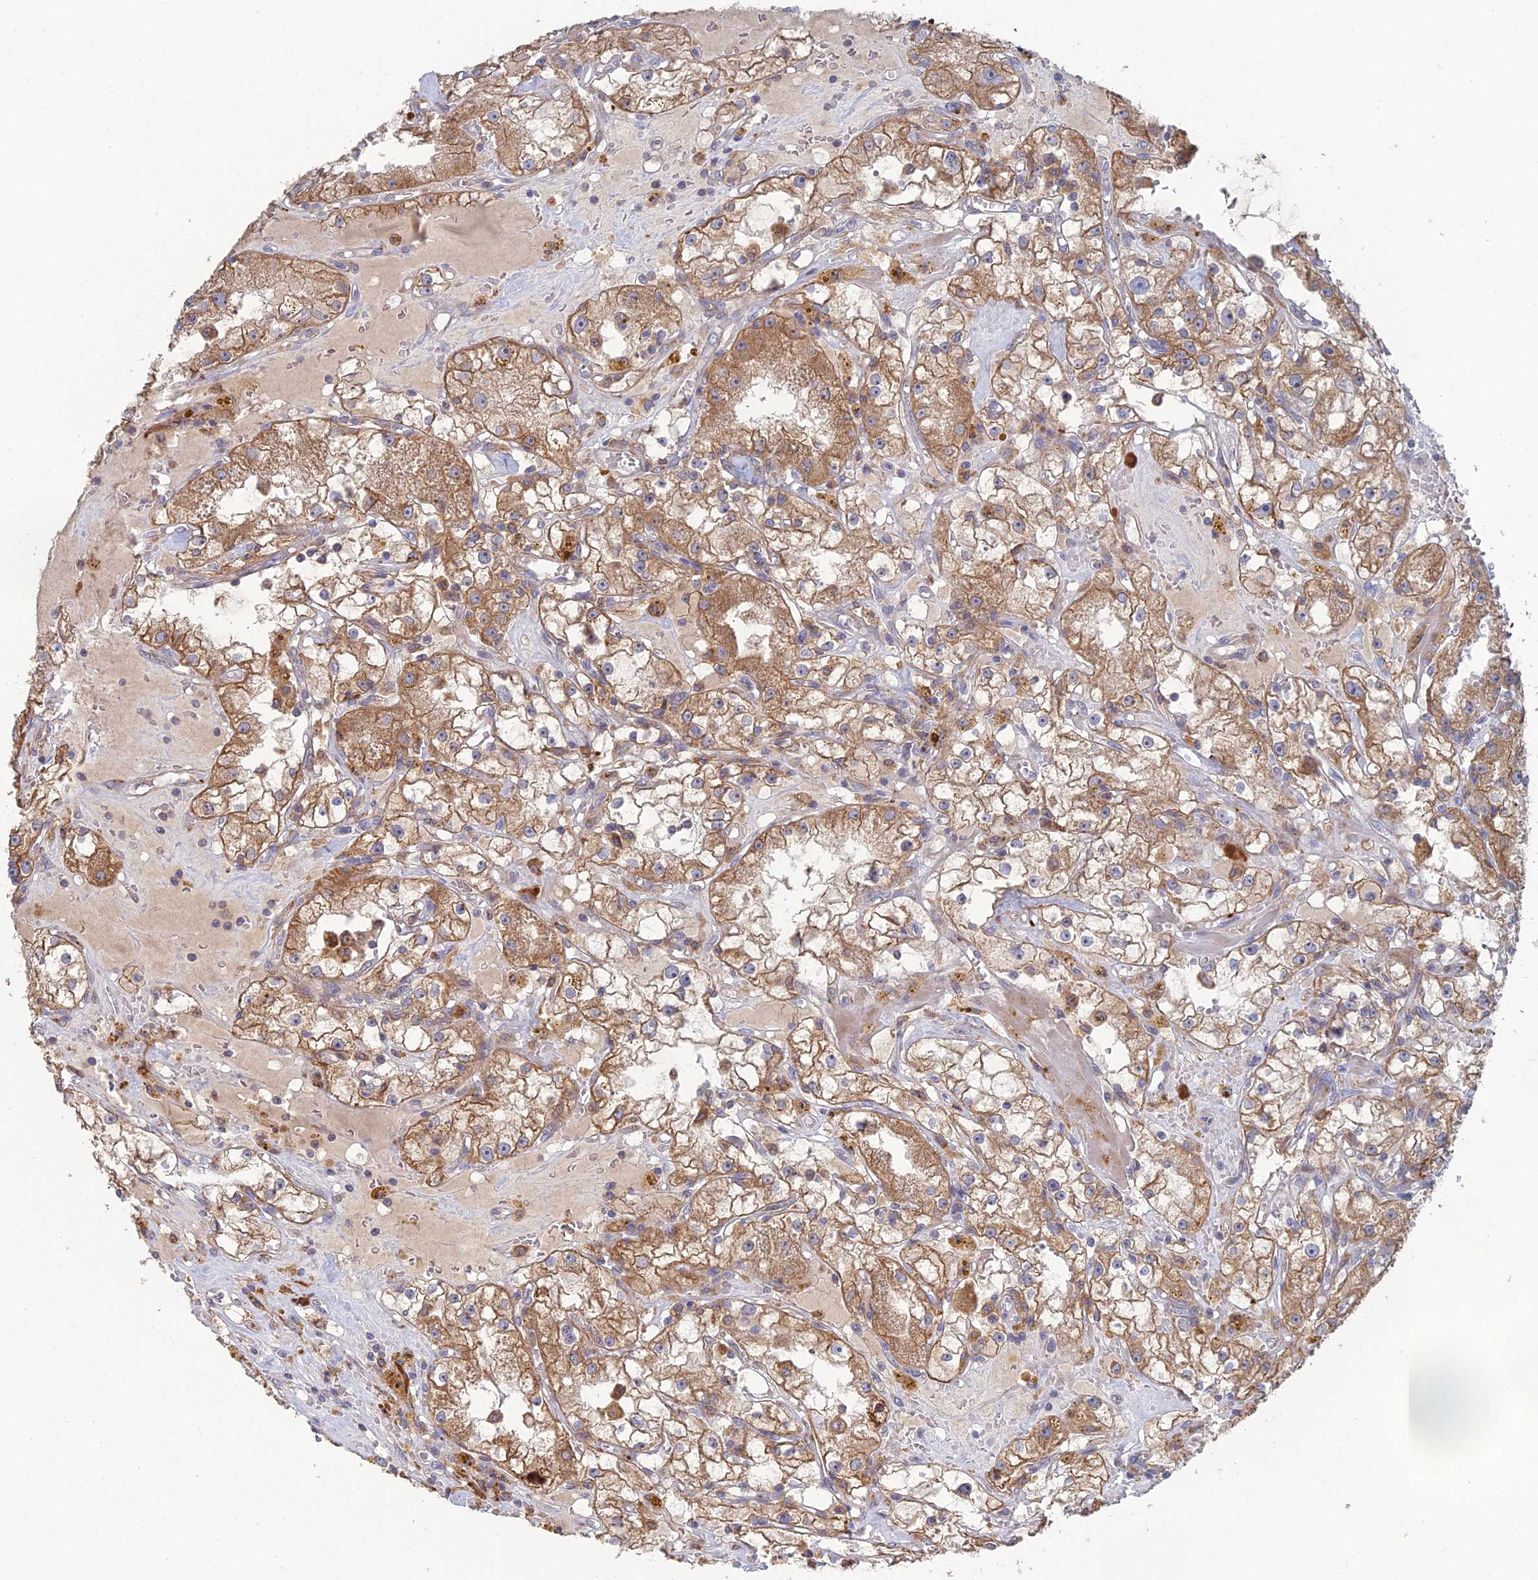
{"staining": {"intensity": "moderate", "quantity": ">75%", "location": "cytoplasmic/membranous"}, "tissue": "renal cancer", "cell_type": "Tumor cells", "image_type": "cancer", "snomed": [{"axis": "morphology", "description": "Adenocarcinoma, NOS"}, {"axis": "topography", "description": "Kidney"}], "caption": "An immunohistochemistry photomicrograph of tumor tissue is shown. Protein staining in brown highlights moderate cytoplasmic/membranous positivity in adenocarcinoma (renal) within tumor cells.", "gene": "TRAPPC6A", "patient": {"sex": "male", "age": 56}}